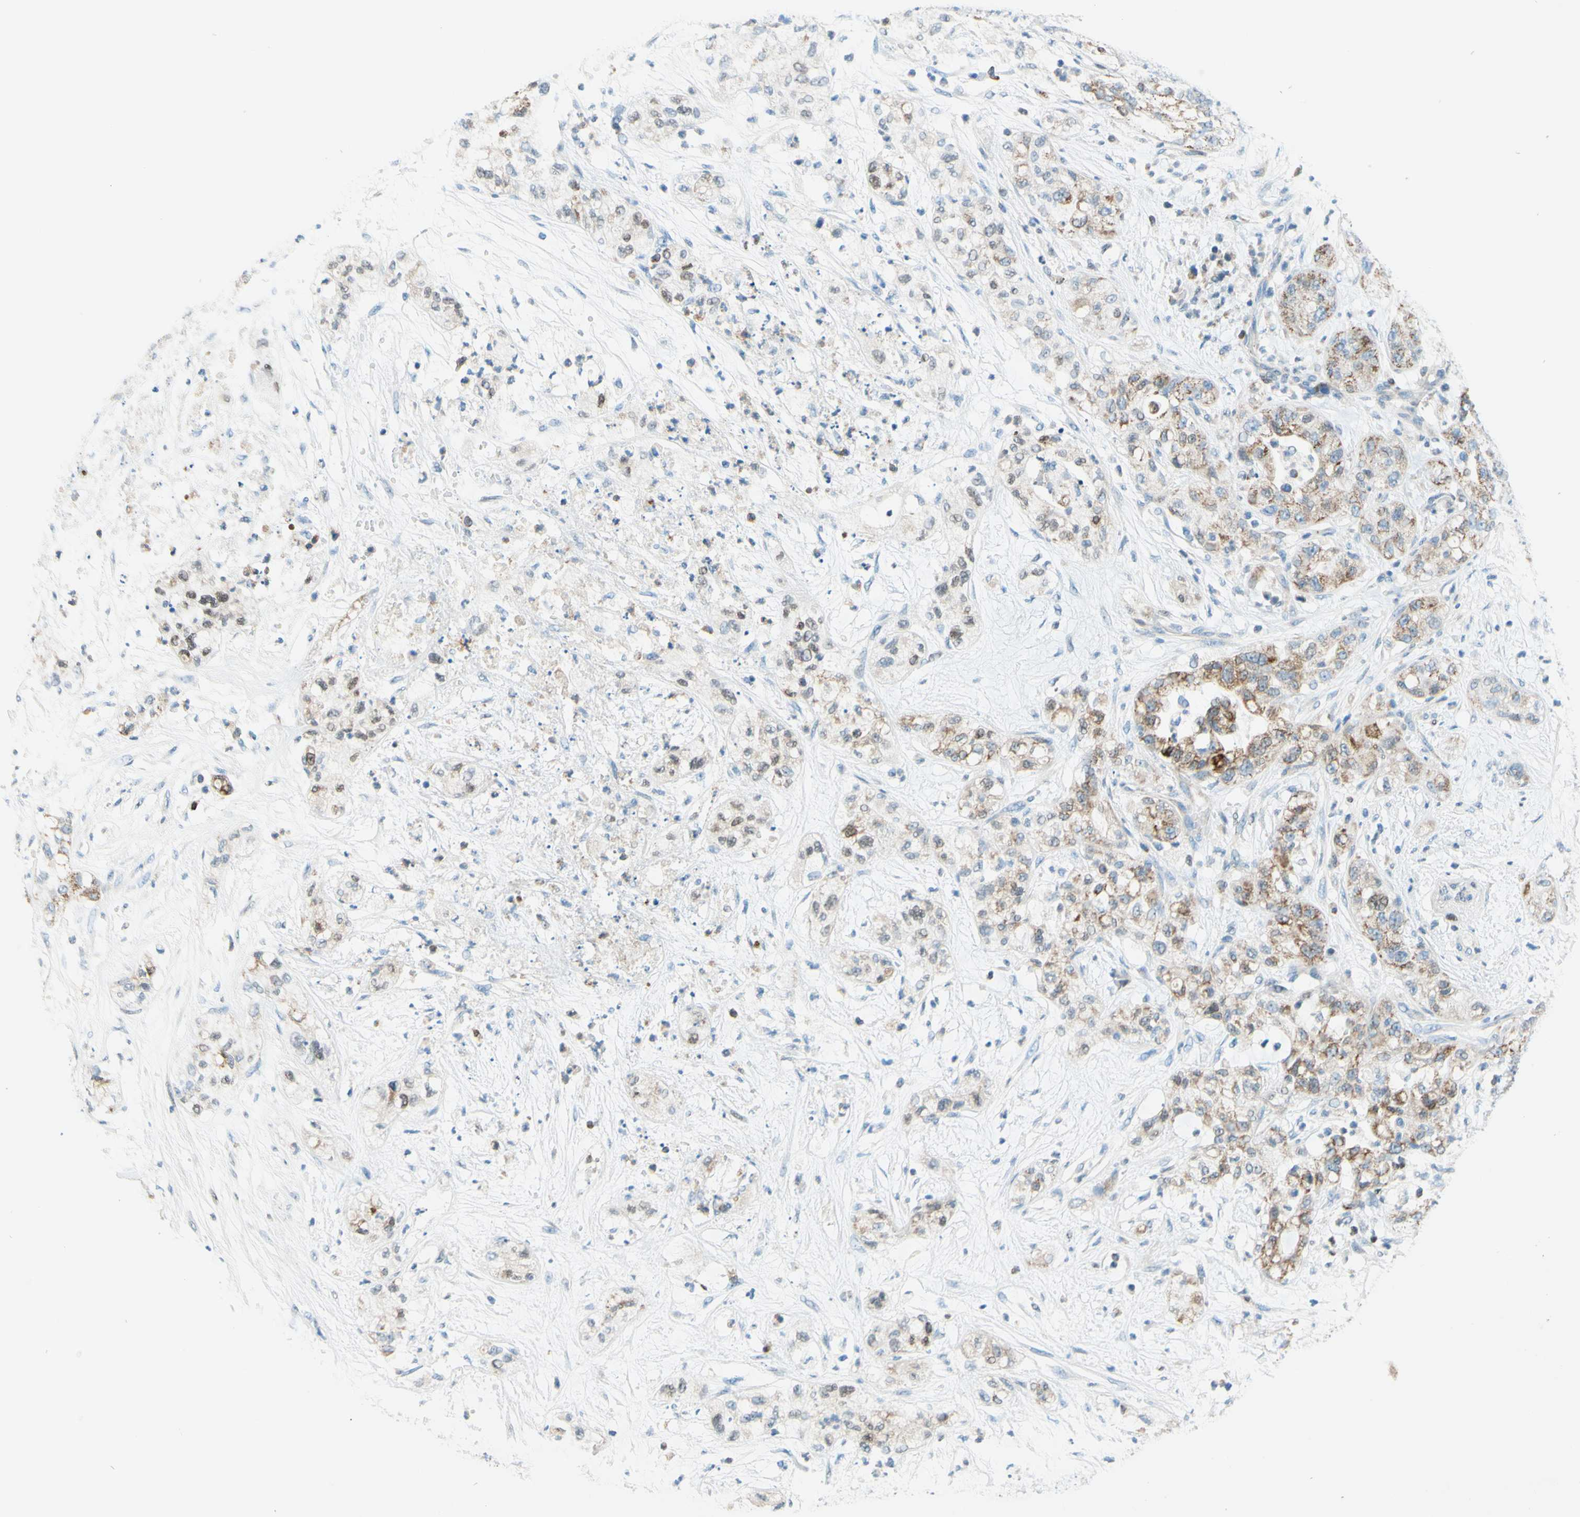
{"staining": {"intensity": "weak", "quantity": ">75%", "location": "cytoplasmic/membranous"}, "tissue": "pancreatic cancer", "cell_type": "Tumor cells", "image_type": "cancer", "snomed": [{"axis": "morphology", "description": "Adenocarcinoma, NOS"}, {"axis": "topography", "description": "Pancreas"}], "caption": "Pancreatic cancer stained with a brown dye exhibits weak cytoplasmic/membranous positive expression in about >75% of tumor cells.", "gene": "CBX7", "patient": {"sex": "female", "age": 78}}